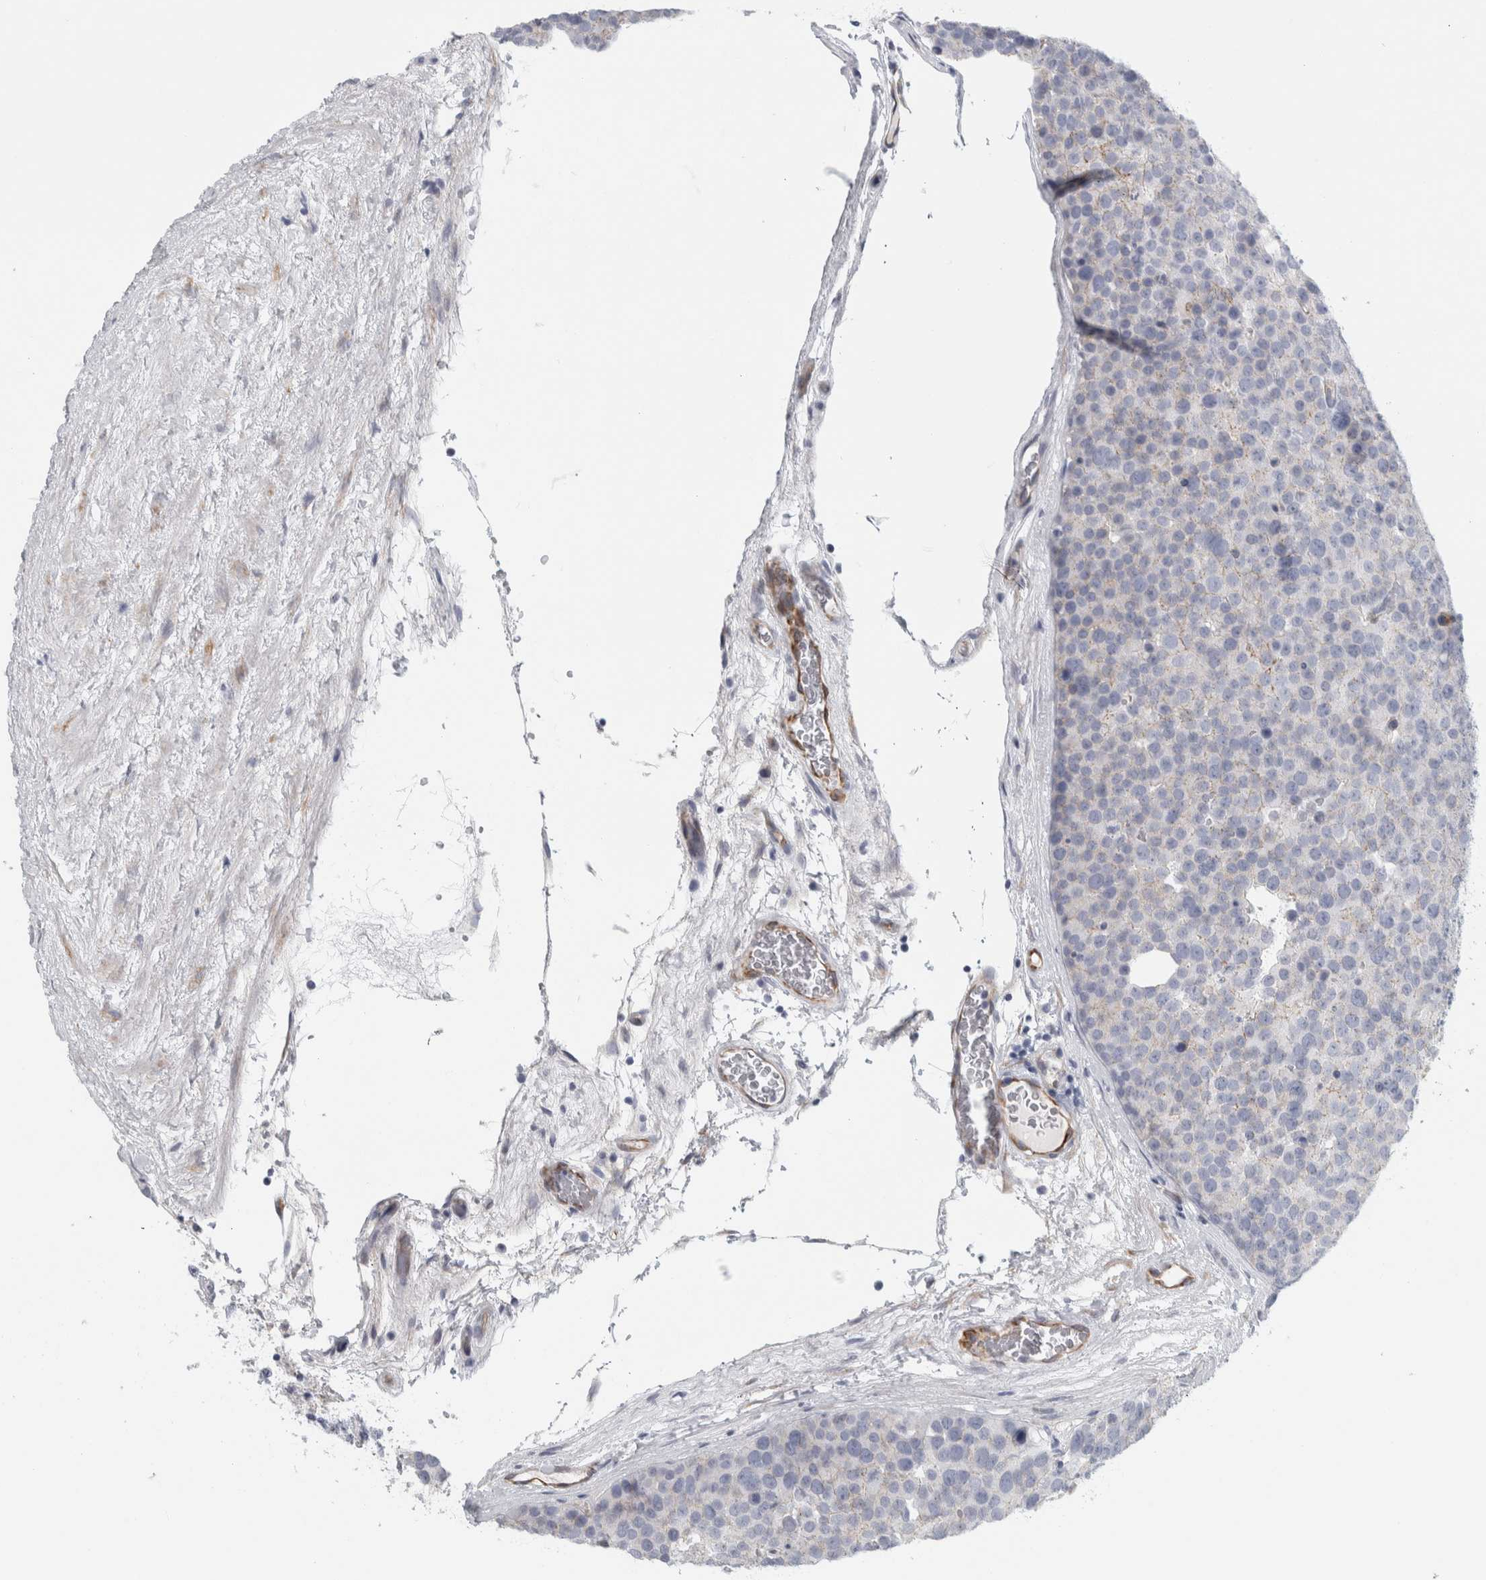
{"staining": {"intensity": "negative", "quantity": "none", "location": "none"}, "tissue": "testis cancer", "cell_type": "Tumor cells", "image_type": "cancer", "snomed": [{"axis": "morphology", "description": "Seminoma, NOS"}, {"axis": "topography", "description": "Testis"}], "caption": "A histopathology image of testis cancer (seminoma) stained for a protein demonstrates no brown staining in tumor cells.", "gene": "B3GNT3", "patient": {"sex": "male", "age": 71}}